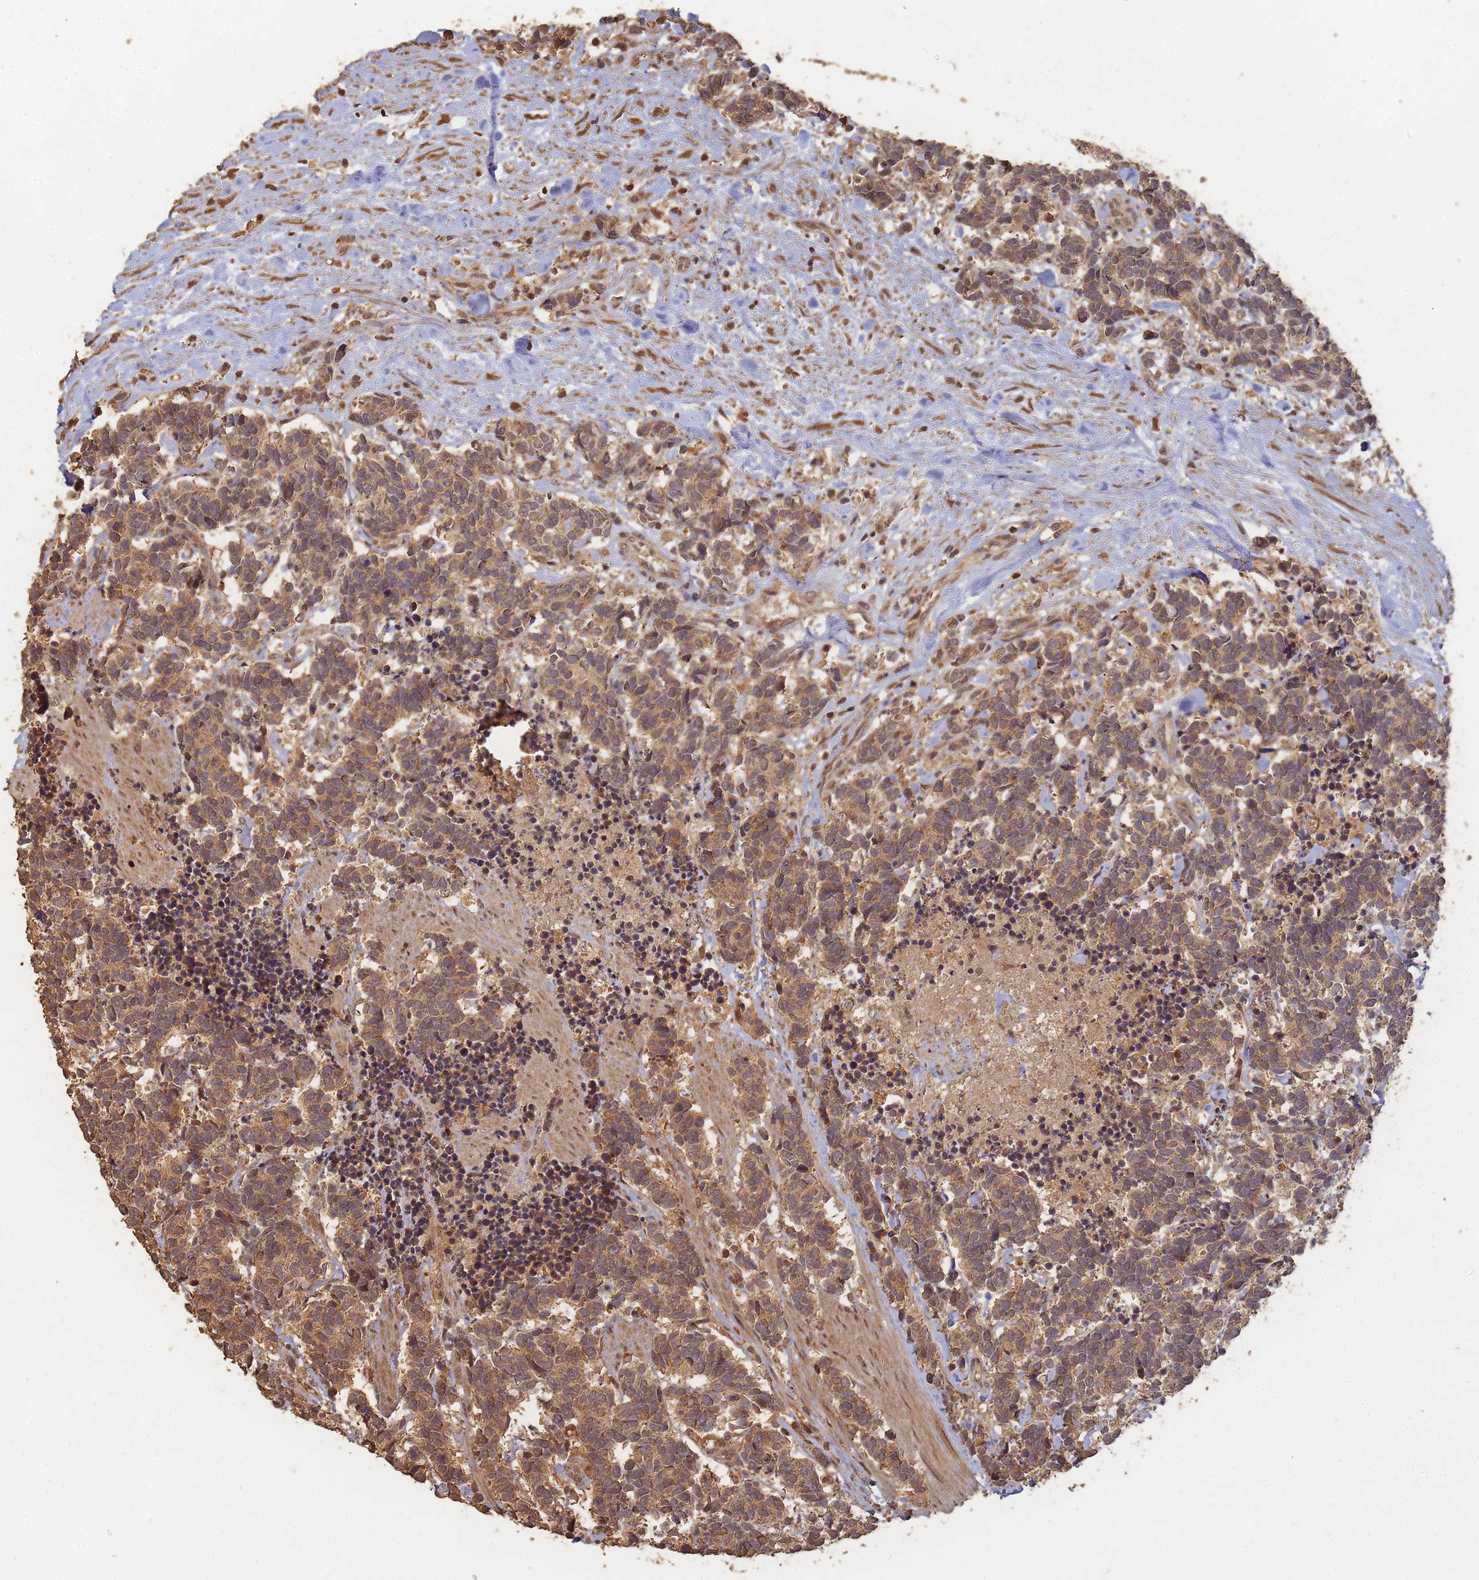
{"staining": {"intensity": "weak", "quantity": ">75%", "location": "cytoplasmic/membranous"}, "tissue": "carcinoid", "cell_type": "Tumor cells", "image_type": "cancer", "snomed": [{"axis": "morphology", "description": "Carcinoma, NOS"}, {"axis": "morphology", "description": "Carcinoid, malignant, NOS"}, {"axis": "topography", "description": "Prostate"}], "caption": "Brown immunohistochemical staining in human carcinoid (malignant) displays weak cytoplasmic/membranous expression in approximately >75% of tumor cells. The staining was performed using DAB (3,3'-diaminobenzidine), with brown indicating positive protein expression. Nuclei are stained blue with hematoxylin.", "gene": "ALKBH1", "patient": {"sex": "male", "age": 57}}